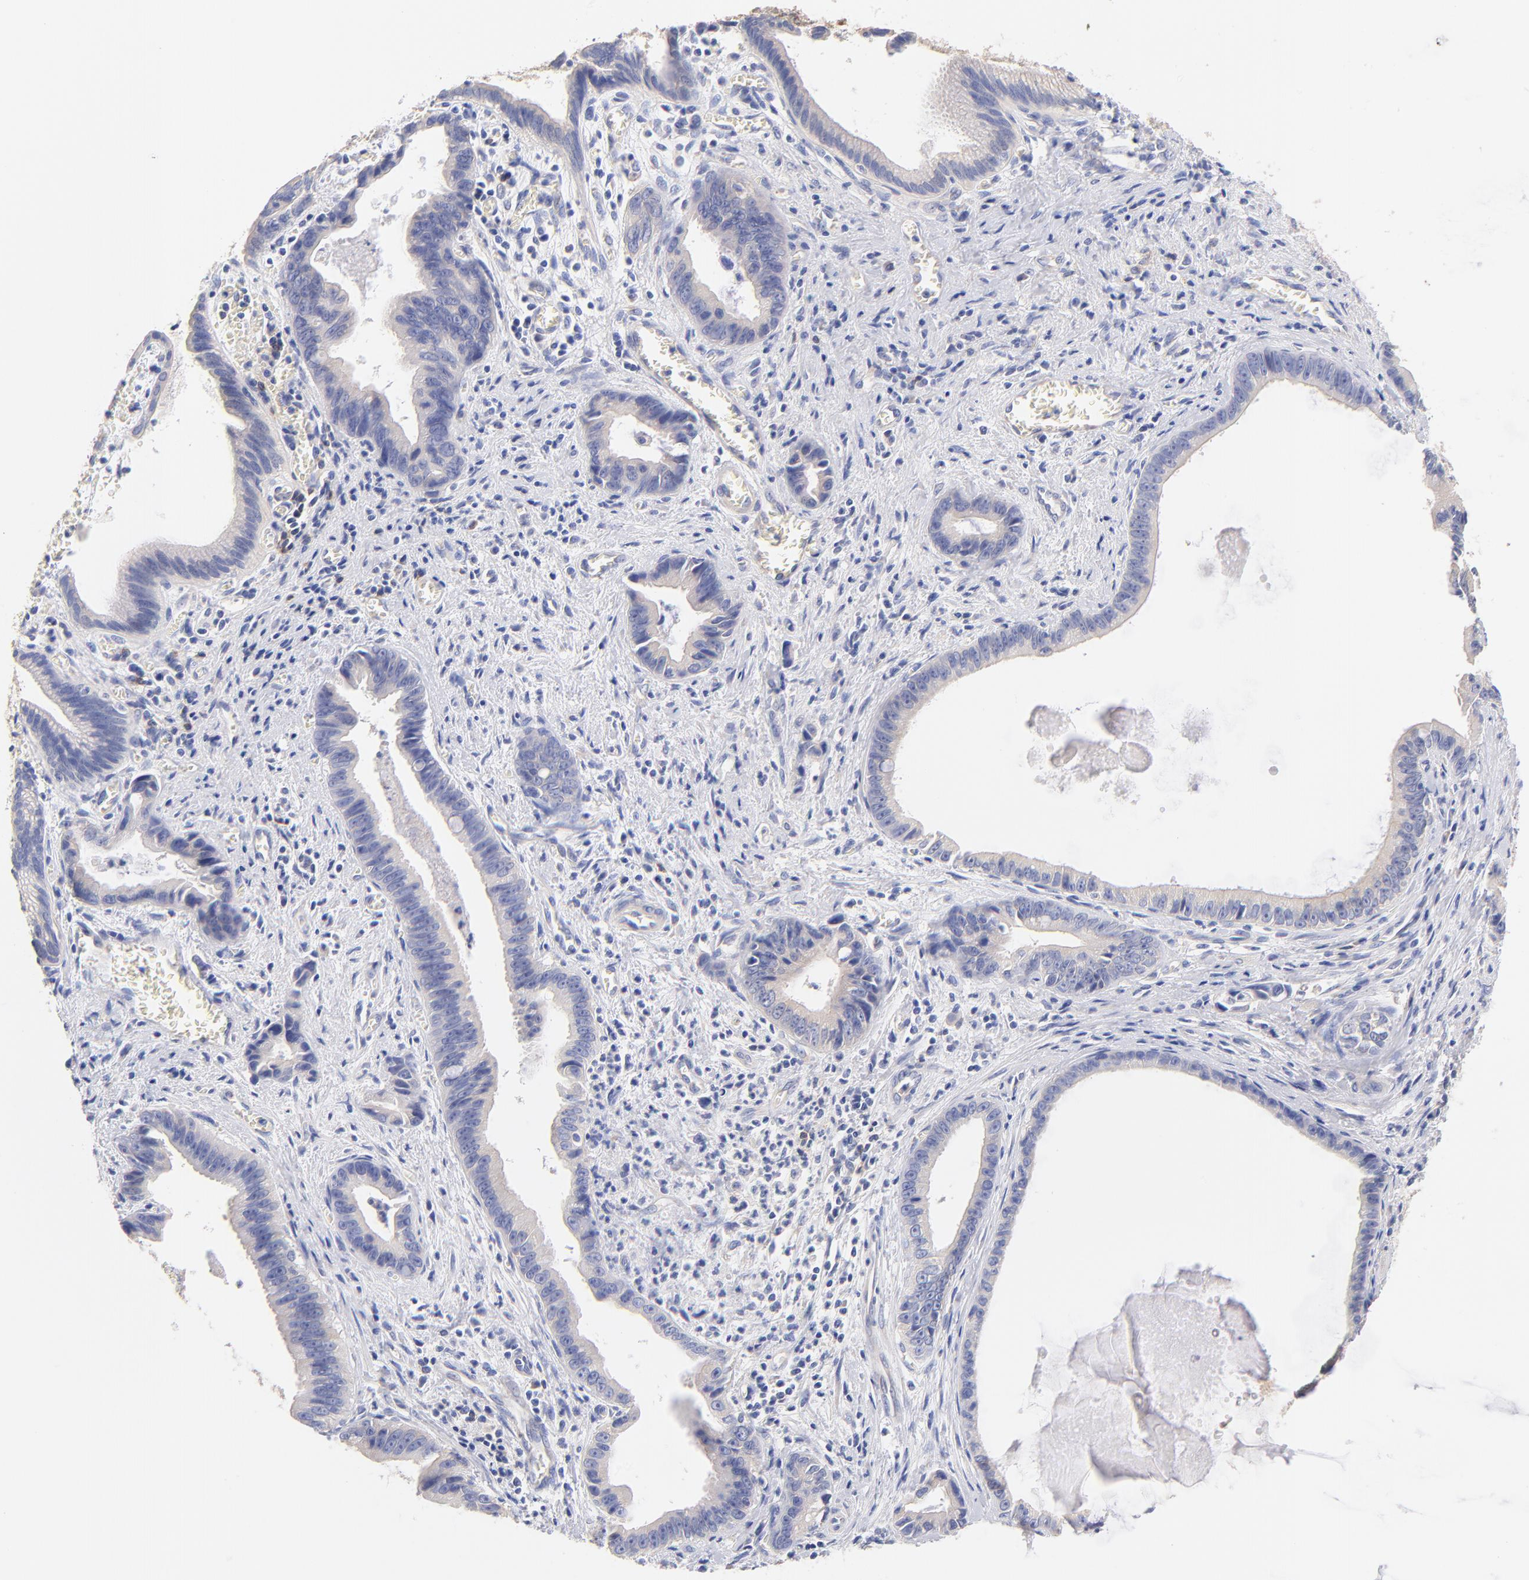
{"staining": {"intensity": "weak", "quantity": ">75%", "location": "cytoplasmic/membranous"}, "tissue": "liver cancer", "cell_type": "Tumor cells", "image_type": "cancer", "snomed": [{"axis": "morphology", "description": "Cholangiocarcinoma"}, {"axis": "topography", "description": "Liver"}], "caption": "About >75% of tumor cells in human liver cholangiocarcinoma show weak cytoplasmic/membranous protein expression as visualized by brown immunohistochemical staining.", "gene": "TNFRSF13C", "patient": {"sex": "female", "age": 55}}